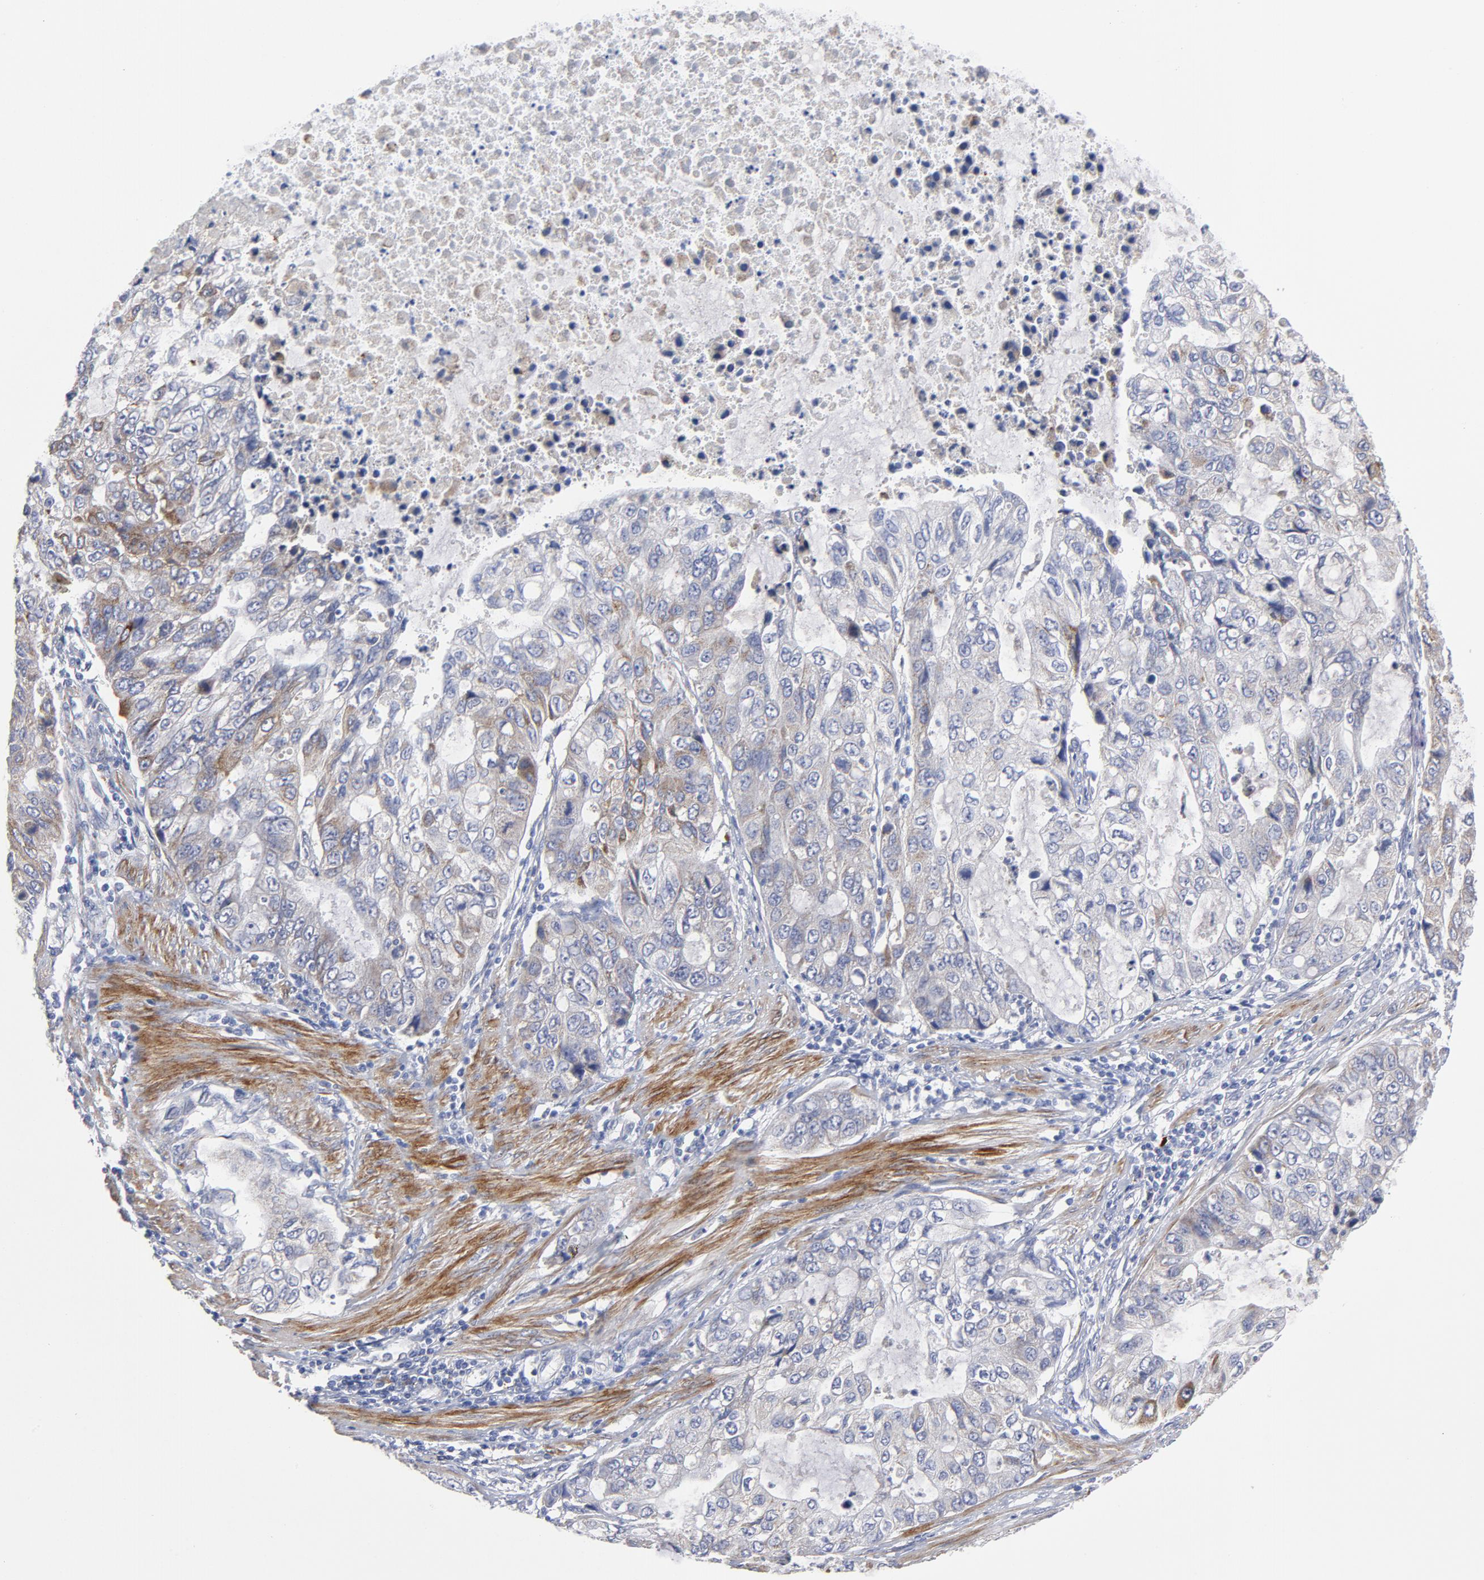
{"staining": {"intensity": "moderate", "quantity": "<25%", "location": "cytoplasmic/membranous"}, "tissue": "stomach cancer", "cell_type": "Tumor cells", "image_type": "cancer", "snomed": [{"axis": "morphology", "description": "Adenocarcinoma, NOS"}, {"axis": "topography", "description": "Stomach, upper"}], "caption": "Immunohistochemistry of human stomach cancer reveals low levels of moderate cytoplasmic/membranous staining in about <25% of tumor cells.", "gene": "RAPGEF3", "patient": {"sex": "female", "age": 52}}